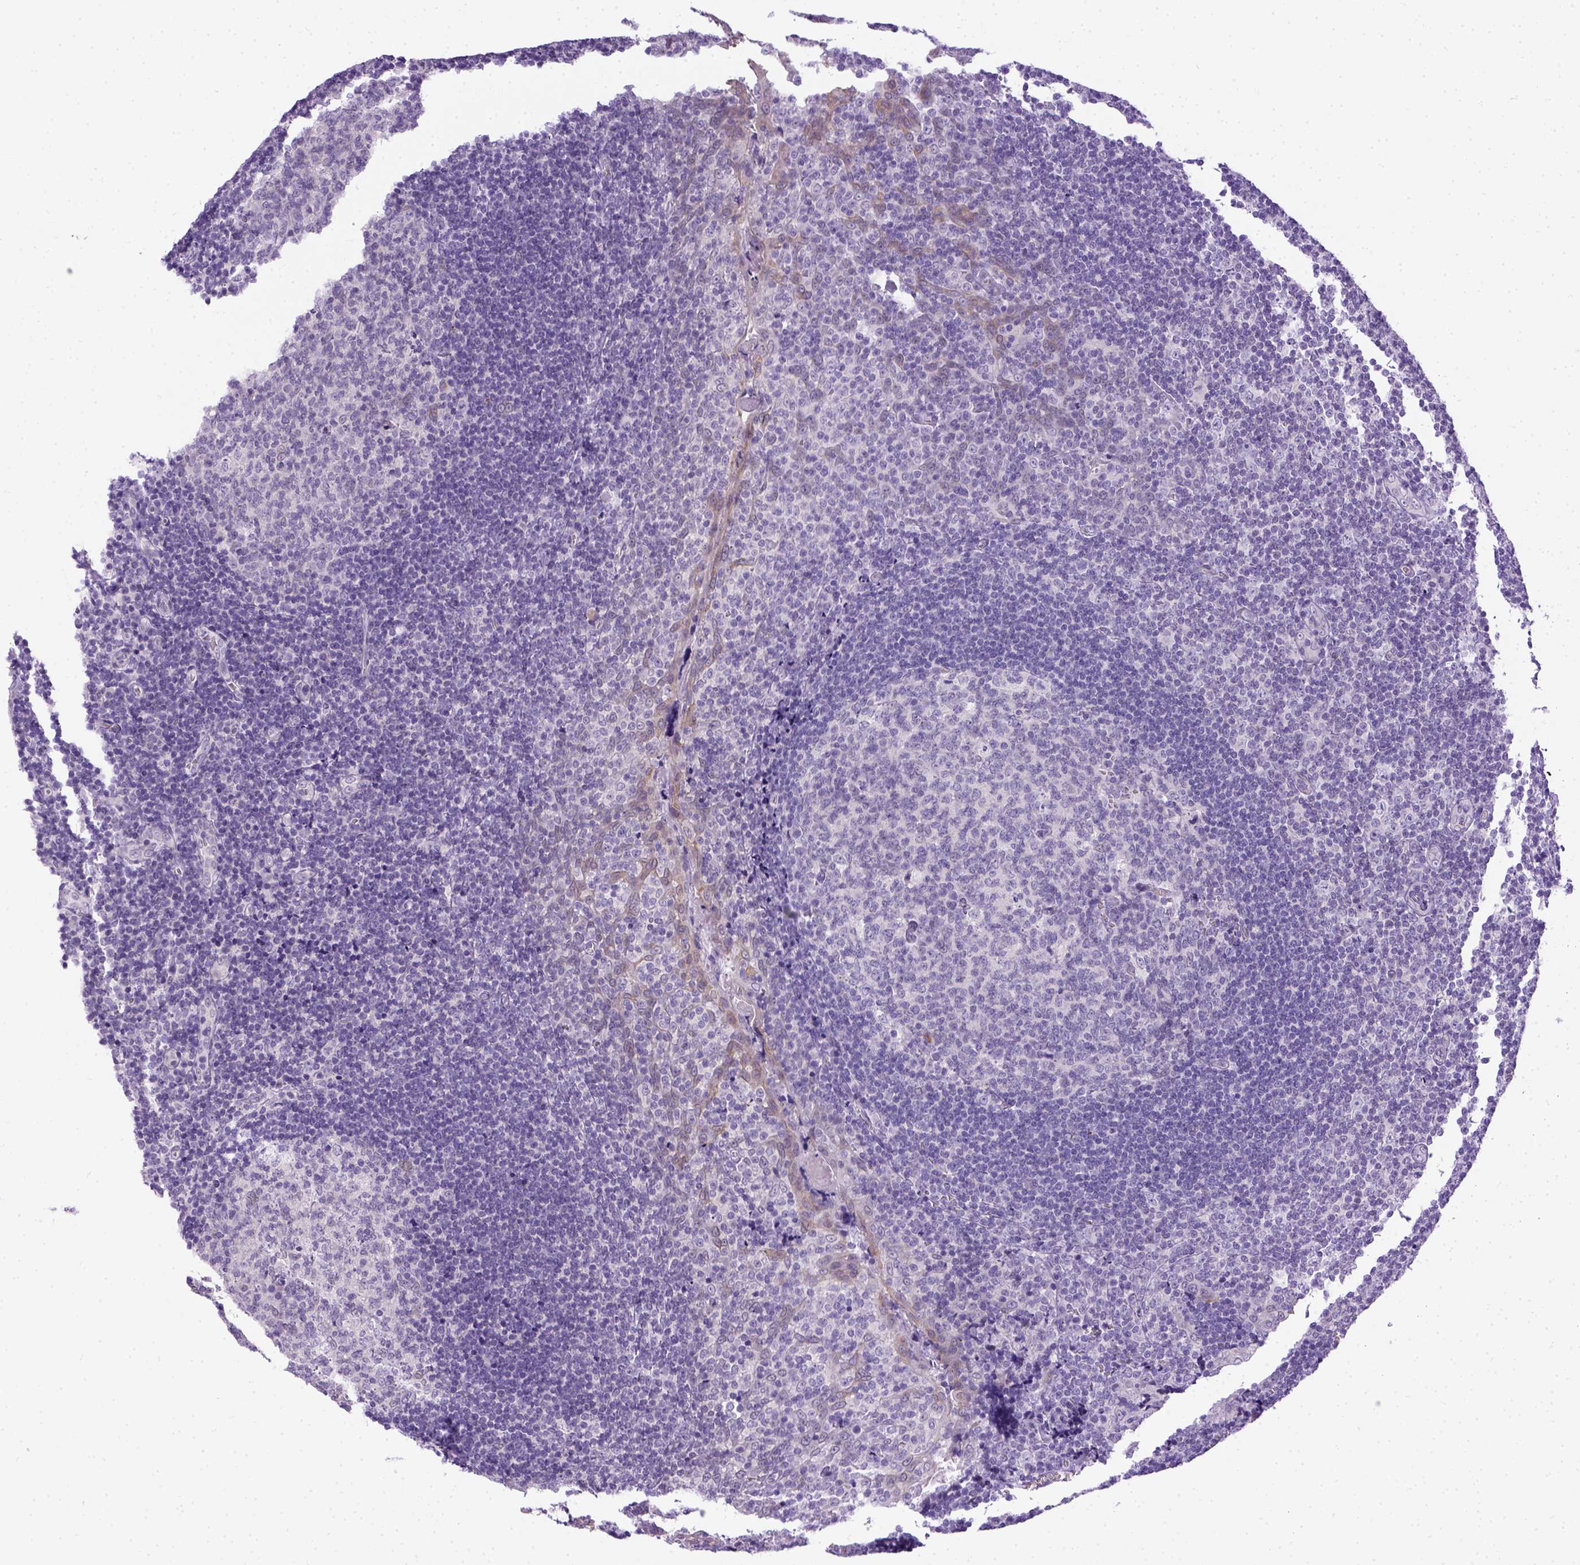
{"staining": {"intensity": "negative", "quantity": "none", "location": "none"}, "tissue": "tonsil", "cell_type": "Germinal center cells", "image_type": "normal", "snomed": [{"axis": "morphology", "description": "Normal tissue, NOS"}, {"axis": "morphology", "description": "Inflammation, NOS"}, {"axis": "topography", "description": "Tonsil"}], "caption": "Immunohistochemical staining of unremarkable tonsil displays no significant expression in germinal center cells. The staining is performed using DAB (3,3'-diaminobenzidine) brown chromogen with nuclei counter-stained in using hematoxylin.", "gene": "FAM184B", "patient": {"sex": "female", "age": 31}}